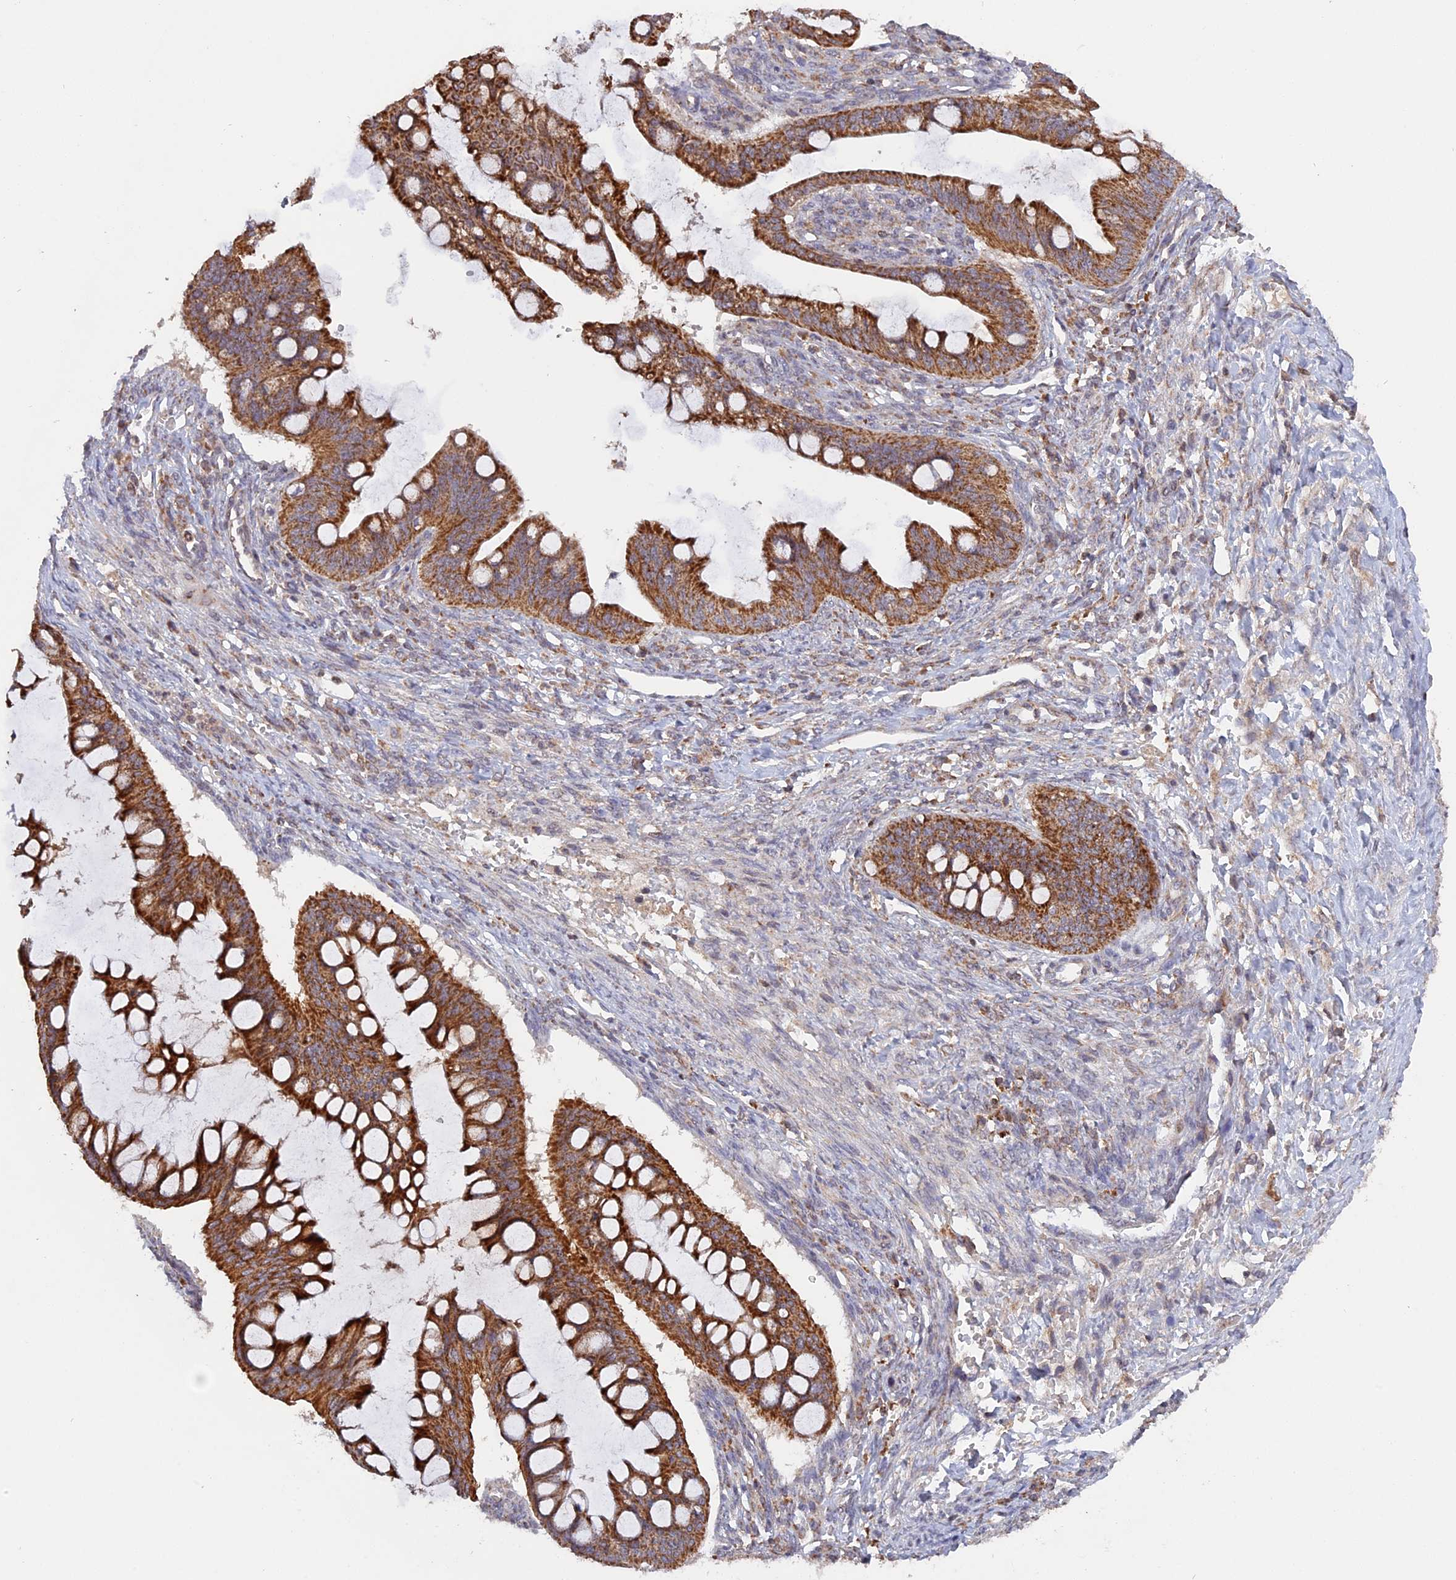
{"staining": {"intensity": "strong", "quantity": ">75%", "location": "cytoplasmic/membranous"}, "tissue": "ovarian cancer", "cell_type": "Tumor cells", "image_type": "cancer", "snomed": [{"axis": "morphology", "description": "Cystadenocarcinoma, mucinous, NOS"}, {"axis": "topography", "description": "Ovary"}], "caption": "This image exhibits immunohistochemistry (IHC) staining of human ovarian cancer (mucinous cystadenocarcinoma), with high strong cytoplasmic/membranous positivity in about >75% of tumor cells.", "gene": "MPV17L", "patient": {"sex": "female", "age": 73}}